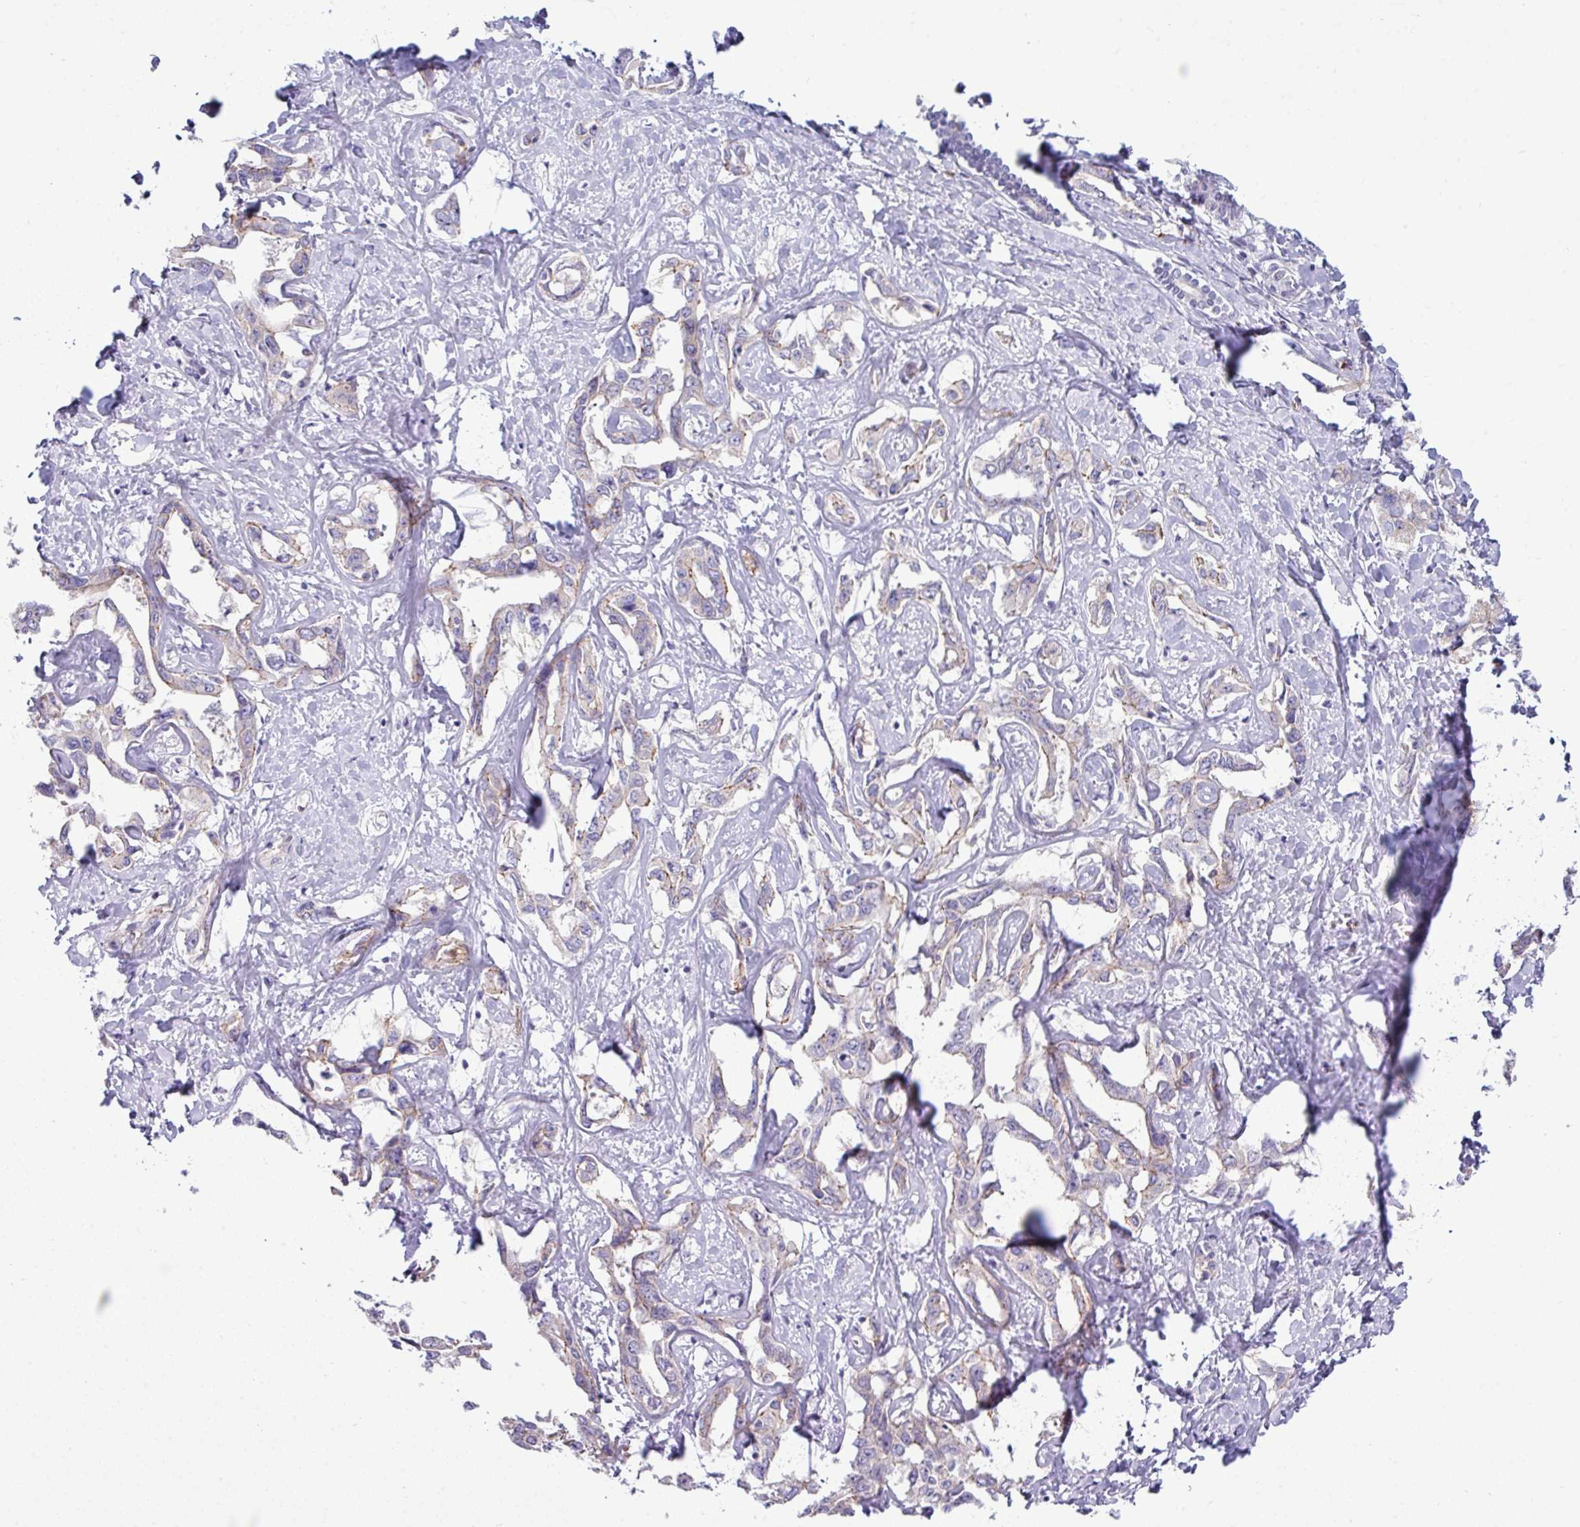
{"staining": {"intensity": "weak", "quantity": "<25%", "location": "cytoplasmic/membranous"}, "tissue": "liver cancer", "cell_type": "Tumor cells", "image_type": "cancer", "snomed": [{"axis": "morphology", "description": "Cholangiocarcinoma"}, {"axis": "topography", "description": "Liver"}], "caption": "There is no significant positivity in tumor cells of liver cholangiocarcinoma.", "gene": "ACAP3", "patient": {"sex": "male", "age": 59}}